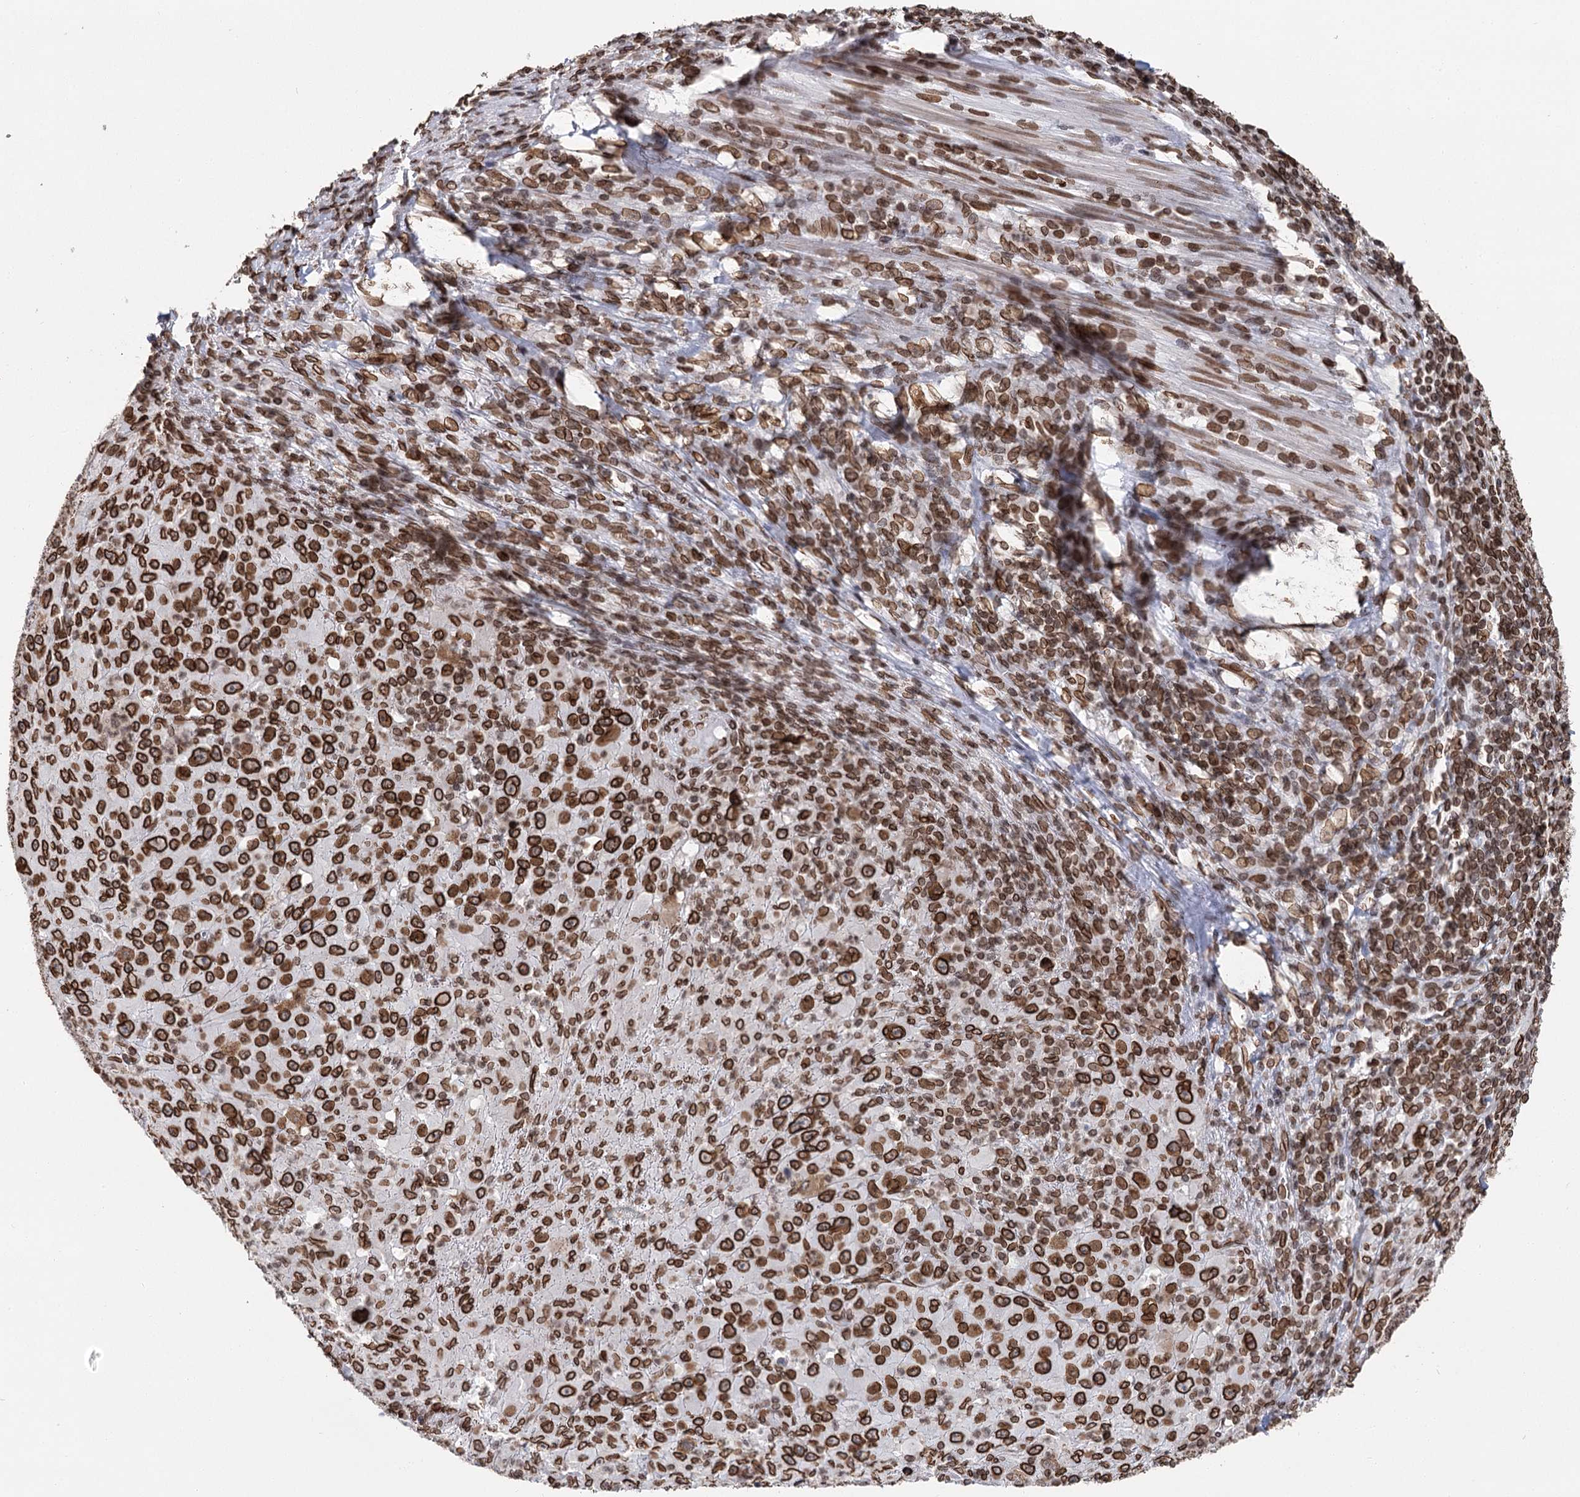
{"staining": {"intensity": "strong", "quantity": ">75%", "location": "cytoplasmic/membranous,nuclear"}, "tissue": "melanoma", "cell_type": "Tumor cells", "image_type": "cancer", "snomed": [{"axis": "morphology", "description": "Malignant melanoma, Metastatic site"}, {"axis": "topography", "description": "Skin"}], "caption": "Tumor cells display high levels of strong cytoplasmic/membranous and nuclear staining in about >75% of cells in human malignant melanoma (metastatic site).", "gene": "KIAA0930", "patient": {"sex": "female", "age": 56}}